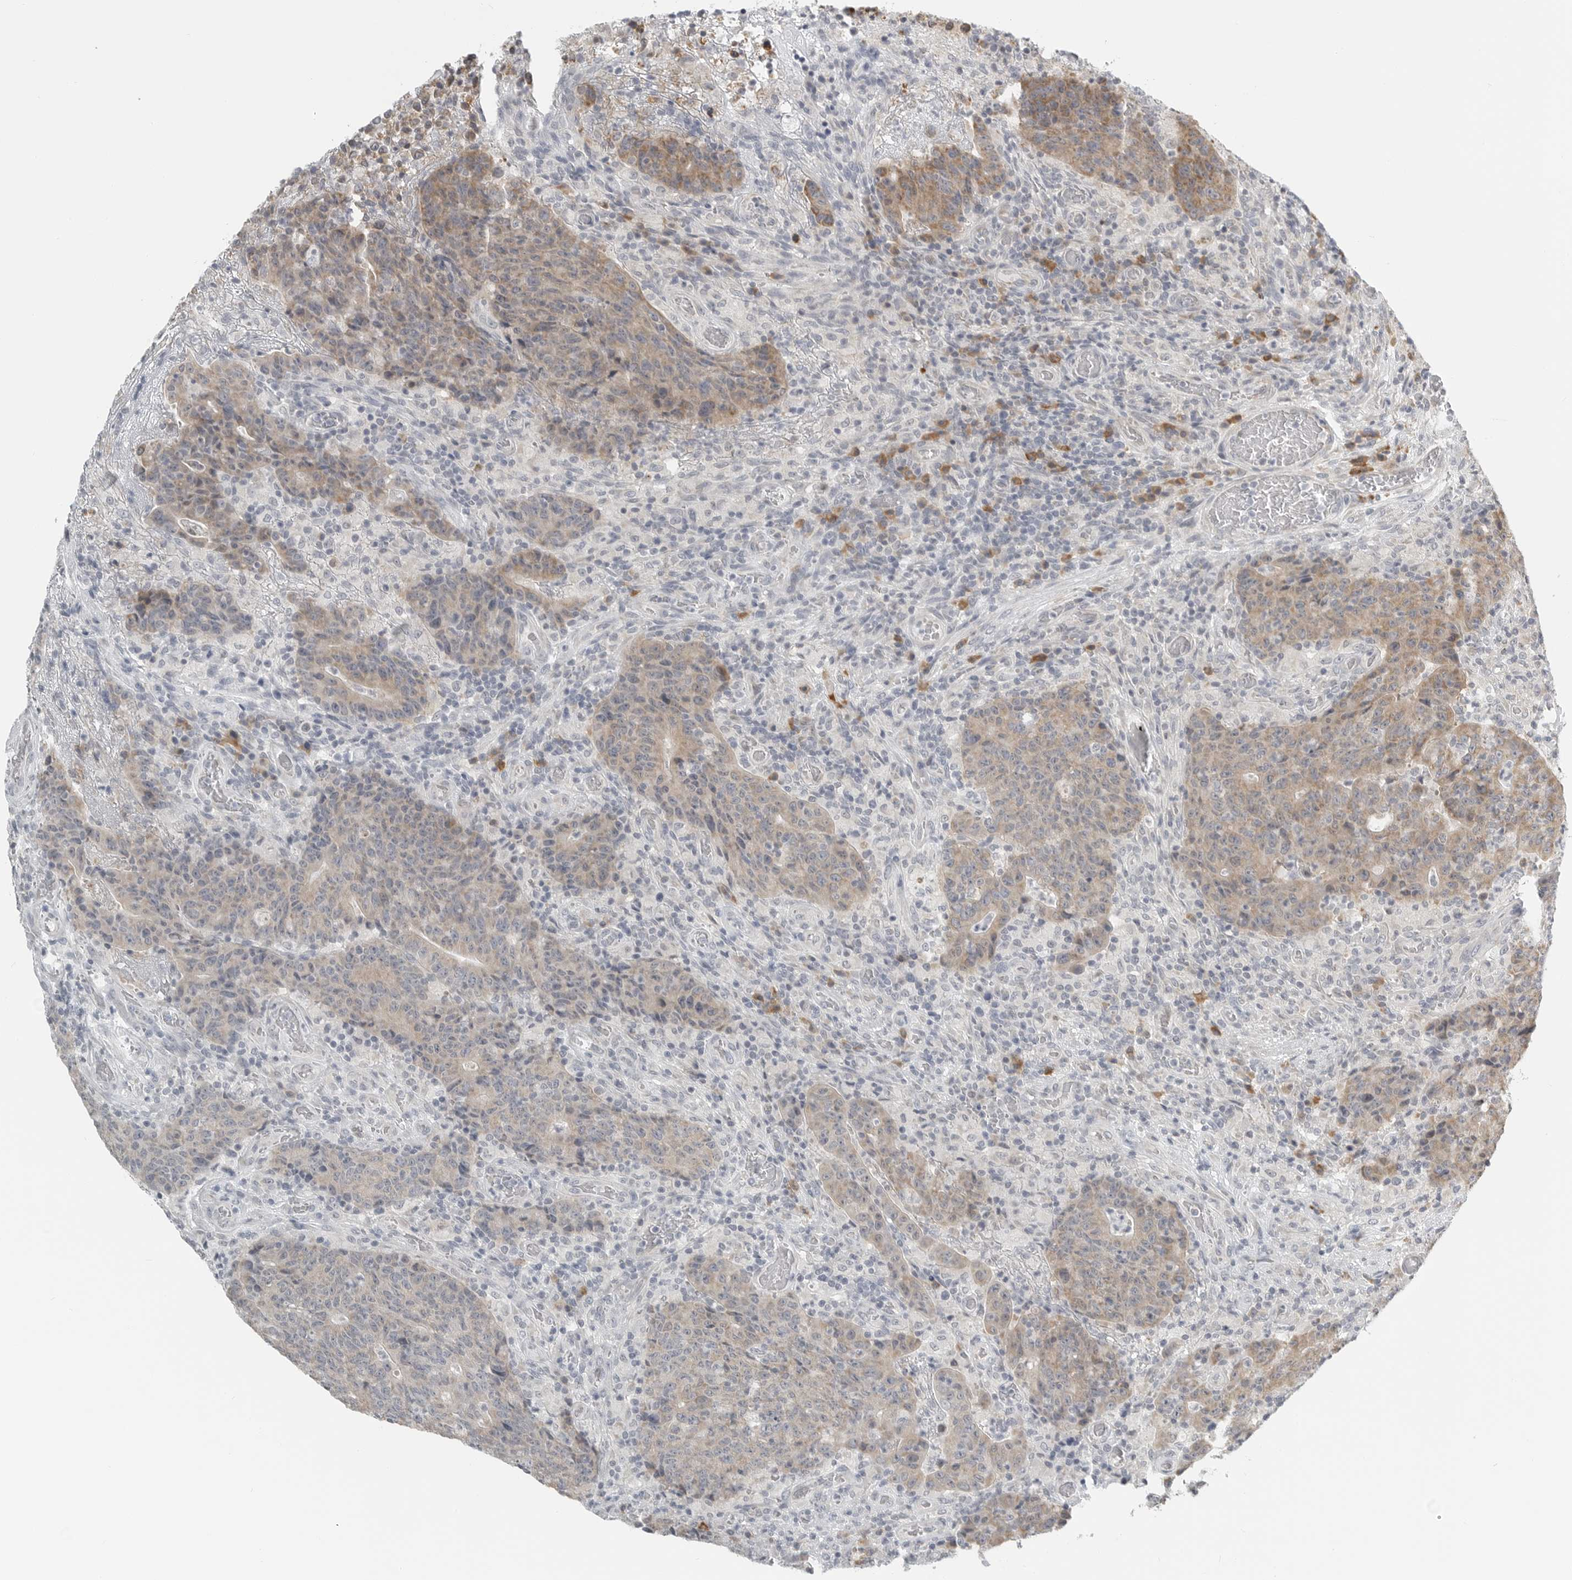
{"staining": {"intensity": "weak", "quantity": ">75%", "location": "cytoplasmic/membranous"}, "tissue": "colorectal cancer", "cell_type": "Tumor cells", "image_type": "cancer", "snomed": [{"axis": "morphology", "description": "Adenocarcinoma, NOS"}, {"axis": "topography", "description": "Colon"}], "caption": "Protein expression analysis of human colorectal adenocarcinoma reveals weak cytoplasmic/membranous staining in approximately >75% of tumor cells.", "gene": "IL12RB2", "patient": {"sex": "female", "age": 75}}